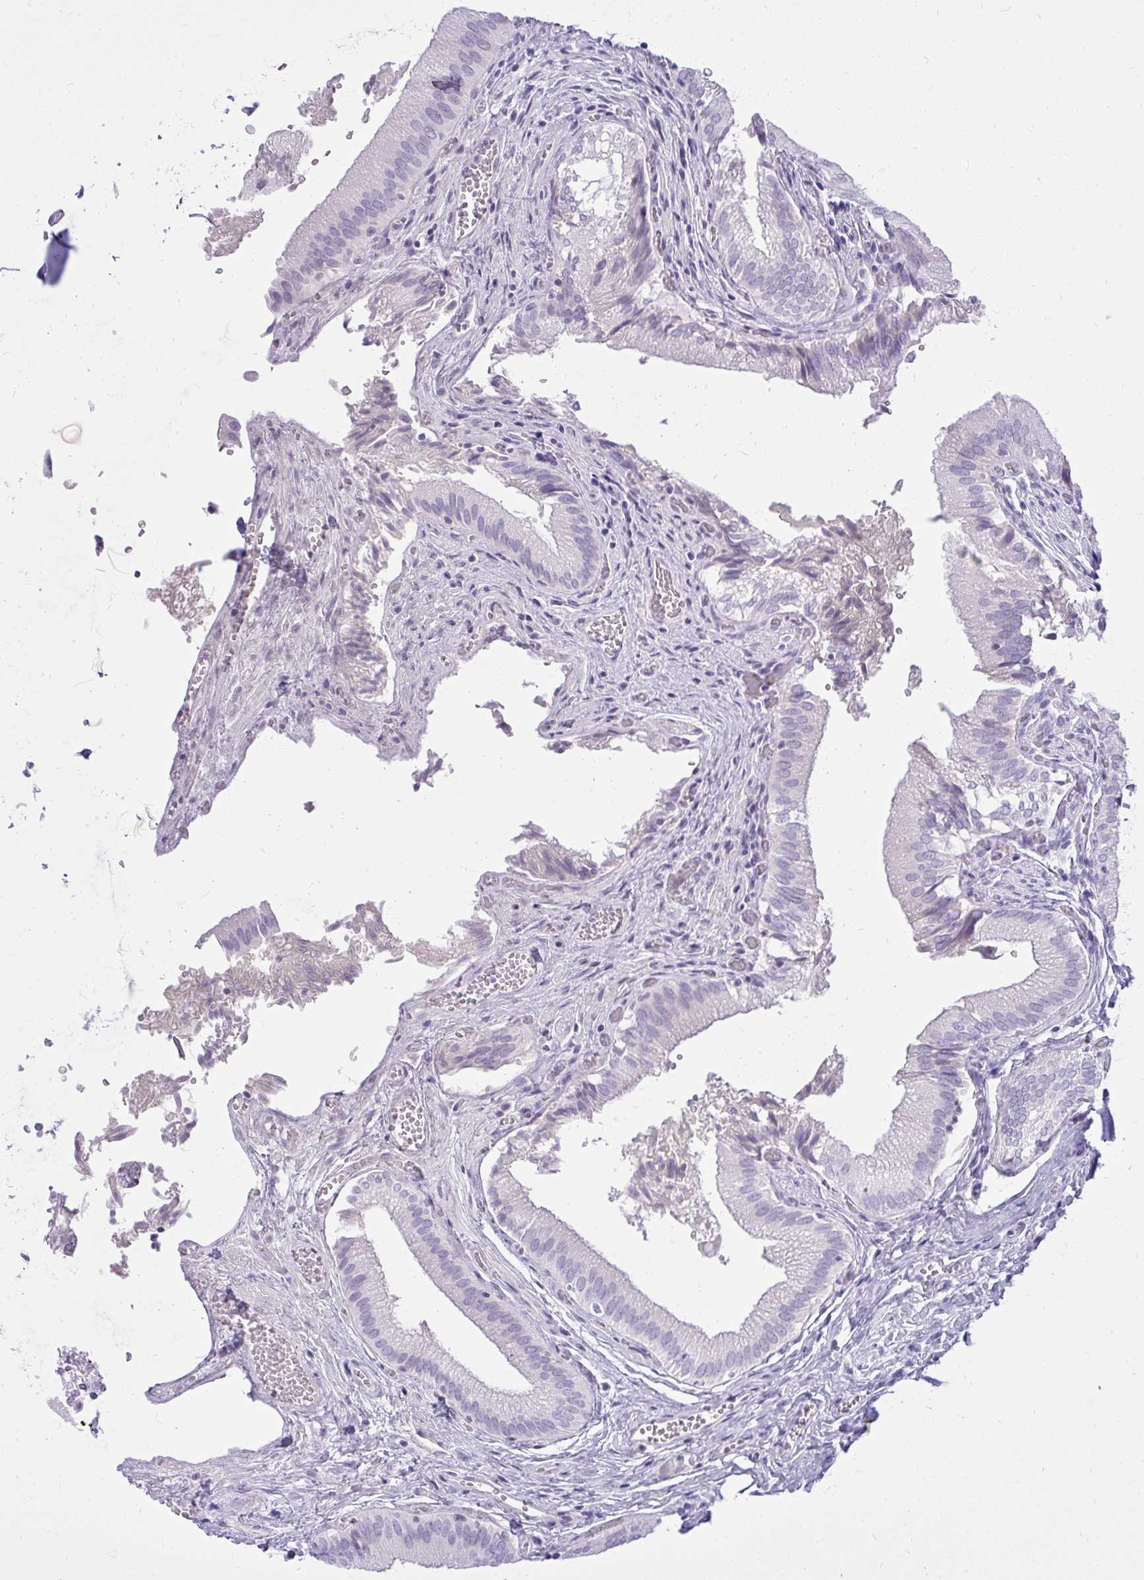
{"staining": {"intensity": "negative", "quantity": "none", "location": "none"}, "tissue": "gallbladder", "cell_type": "Glandular cells", "image_type": "normal", "snomed": [{"axis": "morphology", "description": "Normal tissue, NOS"}, {"axis": "topography", "description": "Gallbladder"}, {"axis": "topography", "description": "Peripheral nerve tissue"}], "caption": "IHC histopathology image of benign gallbladder stained for a protein (brown), which demonstrates no expression in glandular cells. (Stains: DAB immunohistochemistry (IHC) with hematoxylin counter stain, Microscopy: brightfield microscopy at high magnification).", "gene": "PRAP1", "patient": {"sex": "male", "age": 17}}